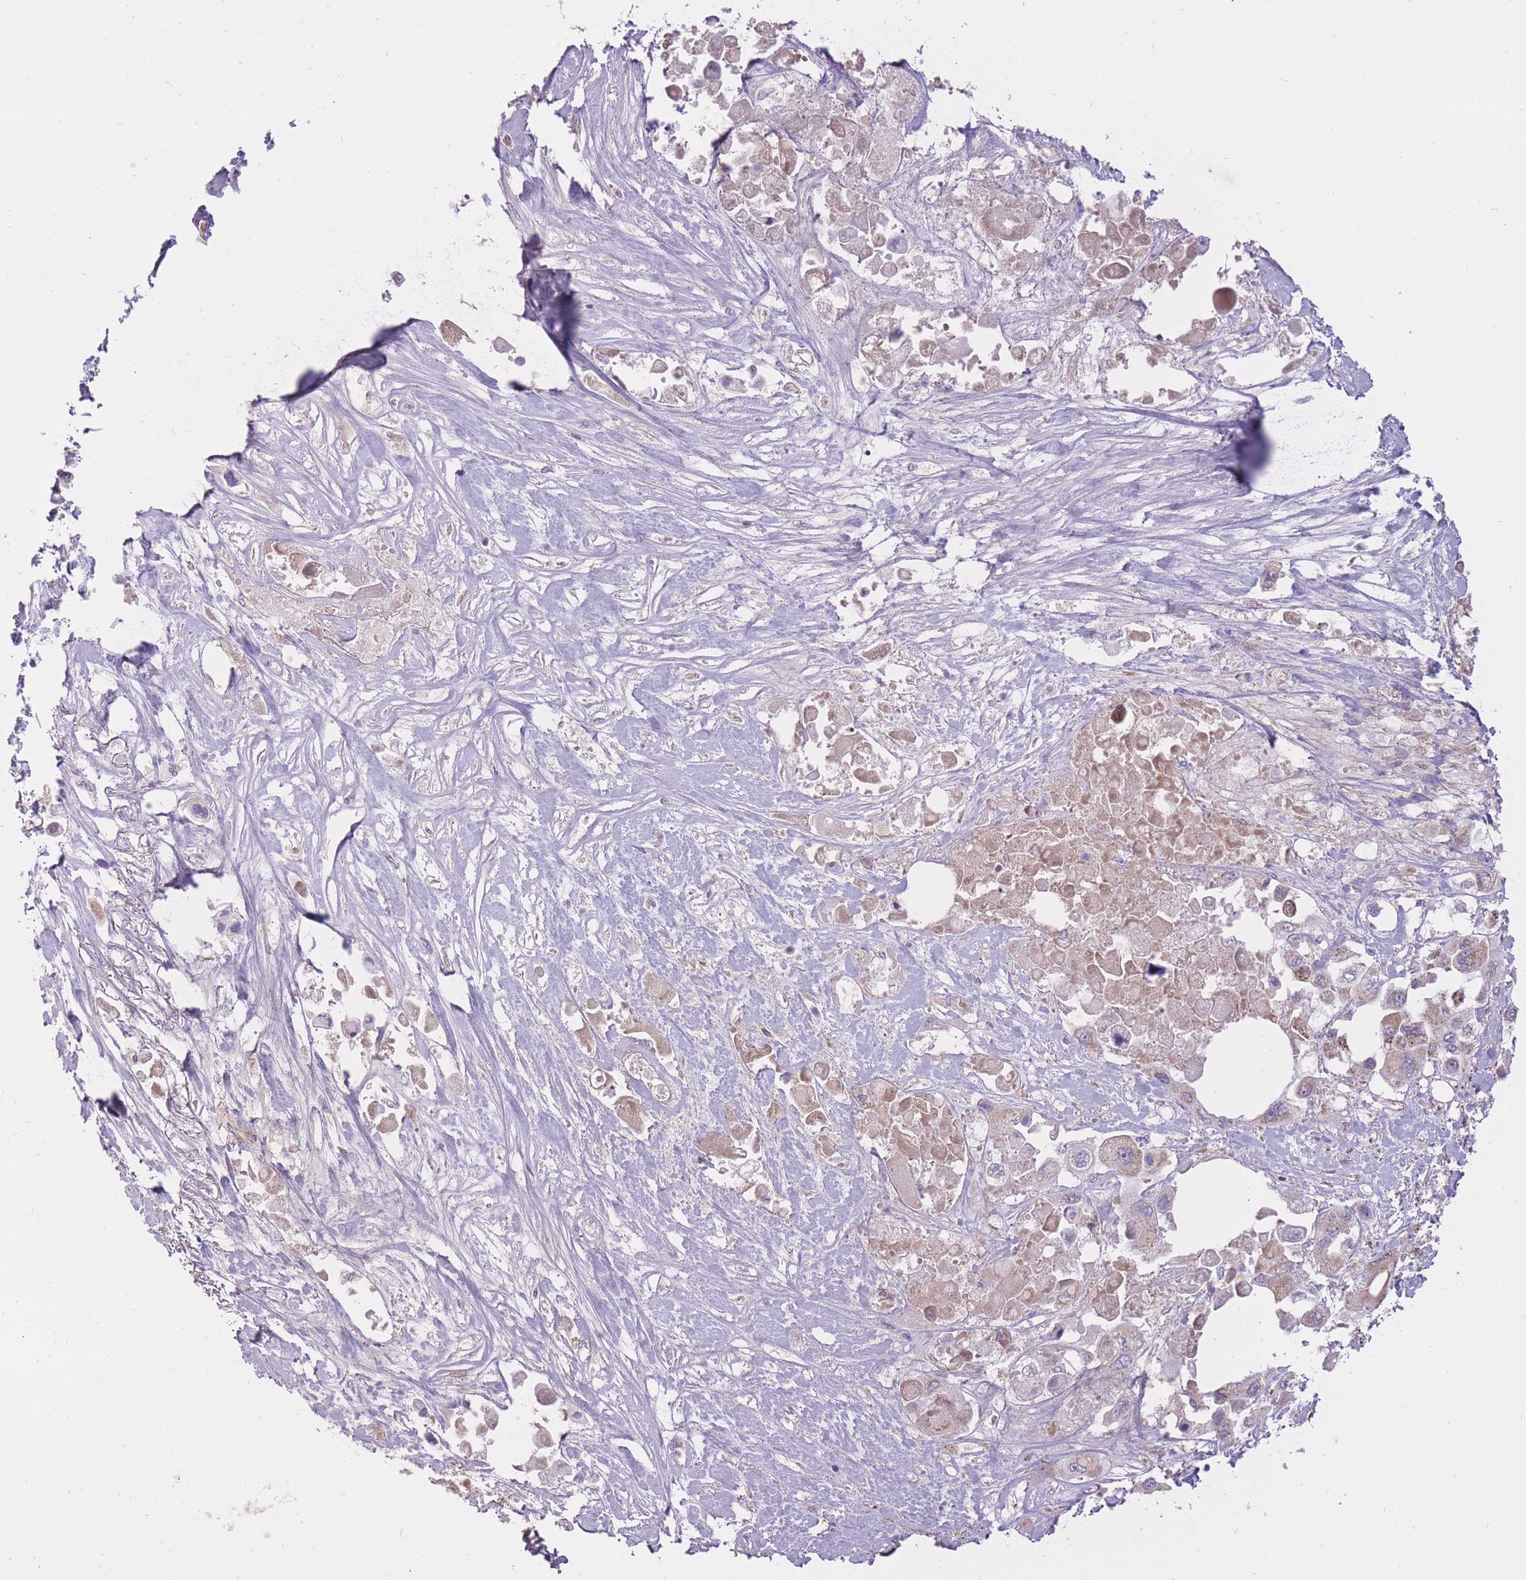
{"staining": {"intensity": "moderate", "quantity": "<25%", "location": "cytoplasmic/membranous"}, "tissue": "pancreatic cancer", "cell_type": "Tumor cells", "image_type": "cancer", "snomed": [{"axis": "morphology", "description": "Adenocarcinoma, NOS"}, {"axis": "topography", "description": "Pancreas"}], "caption": "Adenocarcinoma (pancreatic) stained for a protein reveals moderate cytoplasmic/membranous positivity in tumor cells.", "gene": "LIN7C", "patient": {"sex": "male", "age": 92}}